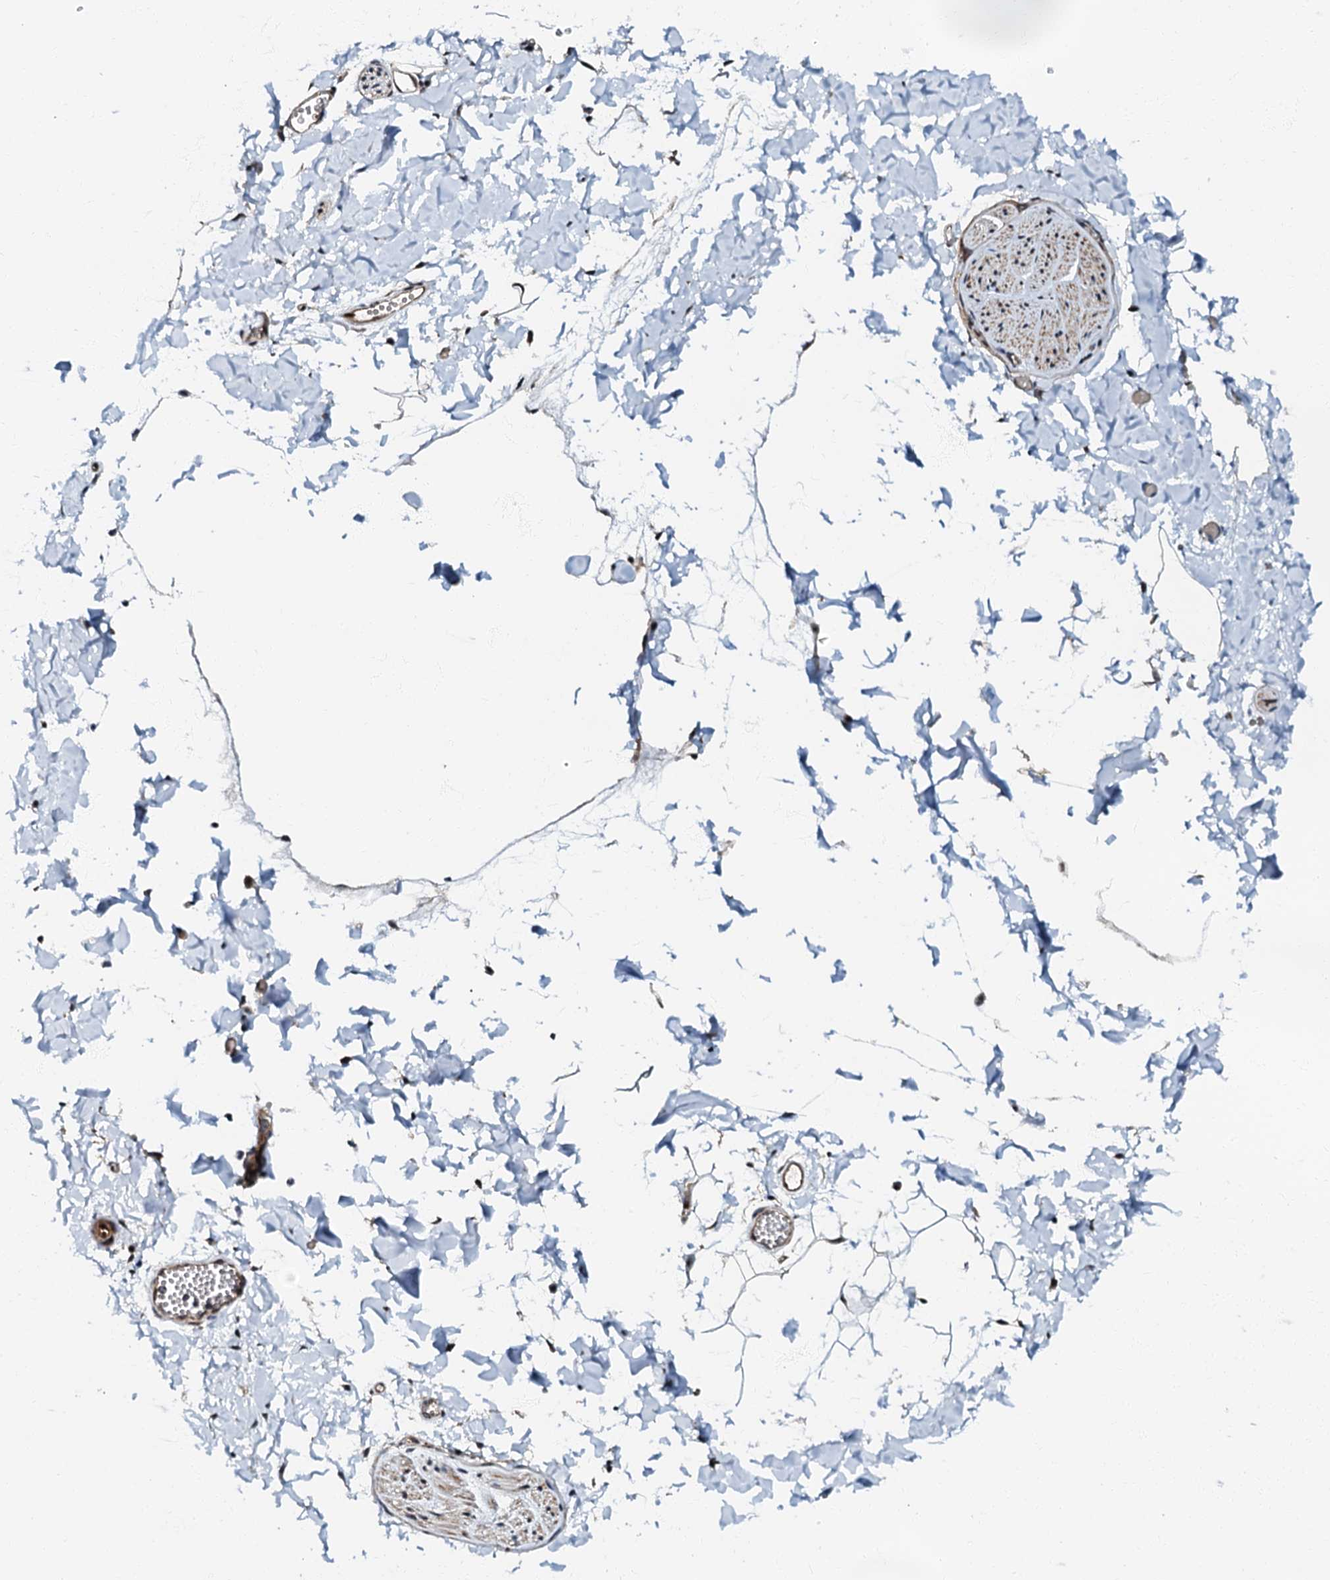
{"staining": {"intensity": "negative", "quantity": "none", "location": "none"}, "tissue": "adipose tissue", "cell_type": "Adipocytes", "image_type": "normal", "snomed": [{"axis": "morphology", "description": "Normal tissue, NOS"}, {"axis": "topography", "description": "Gallbladder"}, {"axis": "topography", "description": "Peripheral nerve tissue"}], "caption": "The IHC image has no significant expression in adipocytes of adipose tissue.", "gene": "OLAH", "patient": {"sex": "male", "age": 38}}